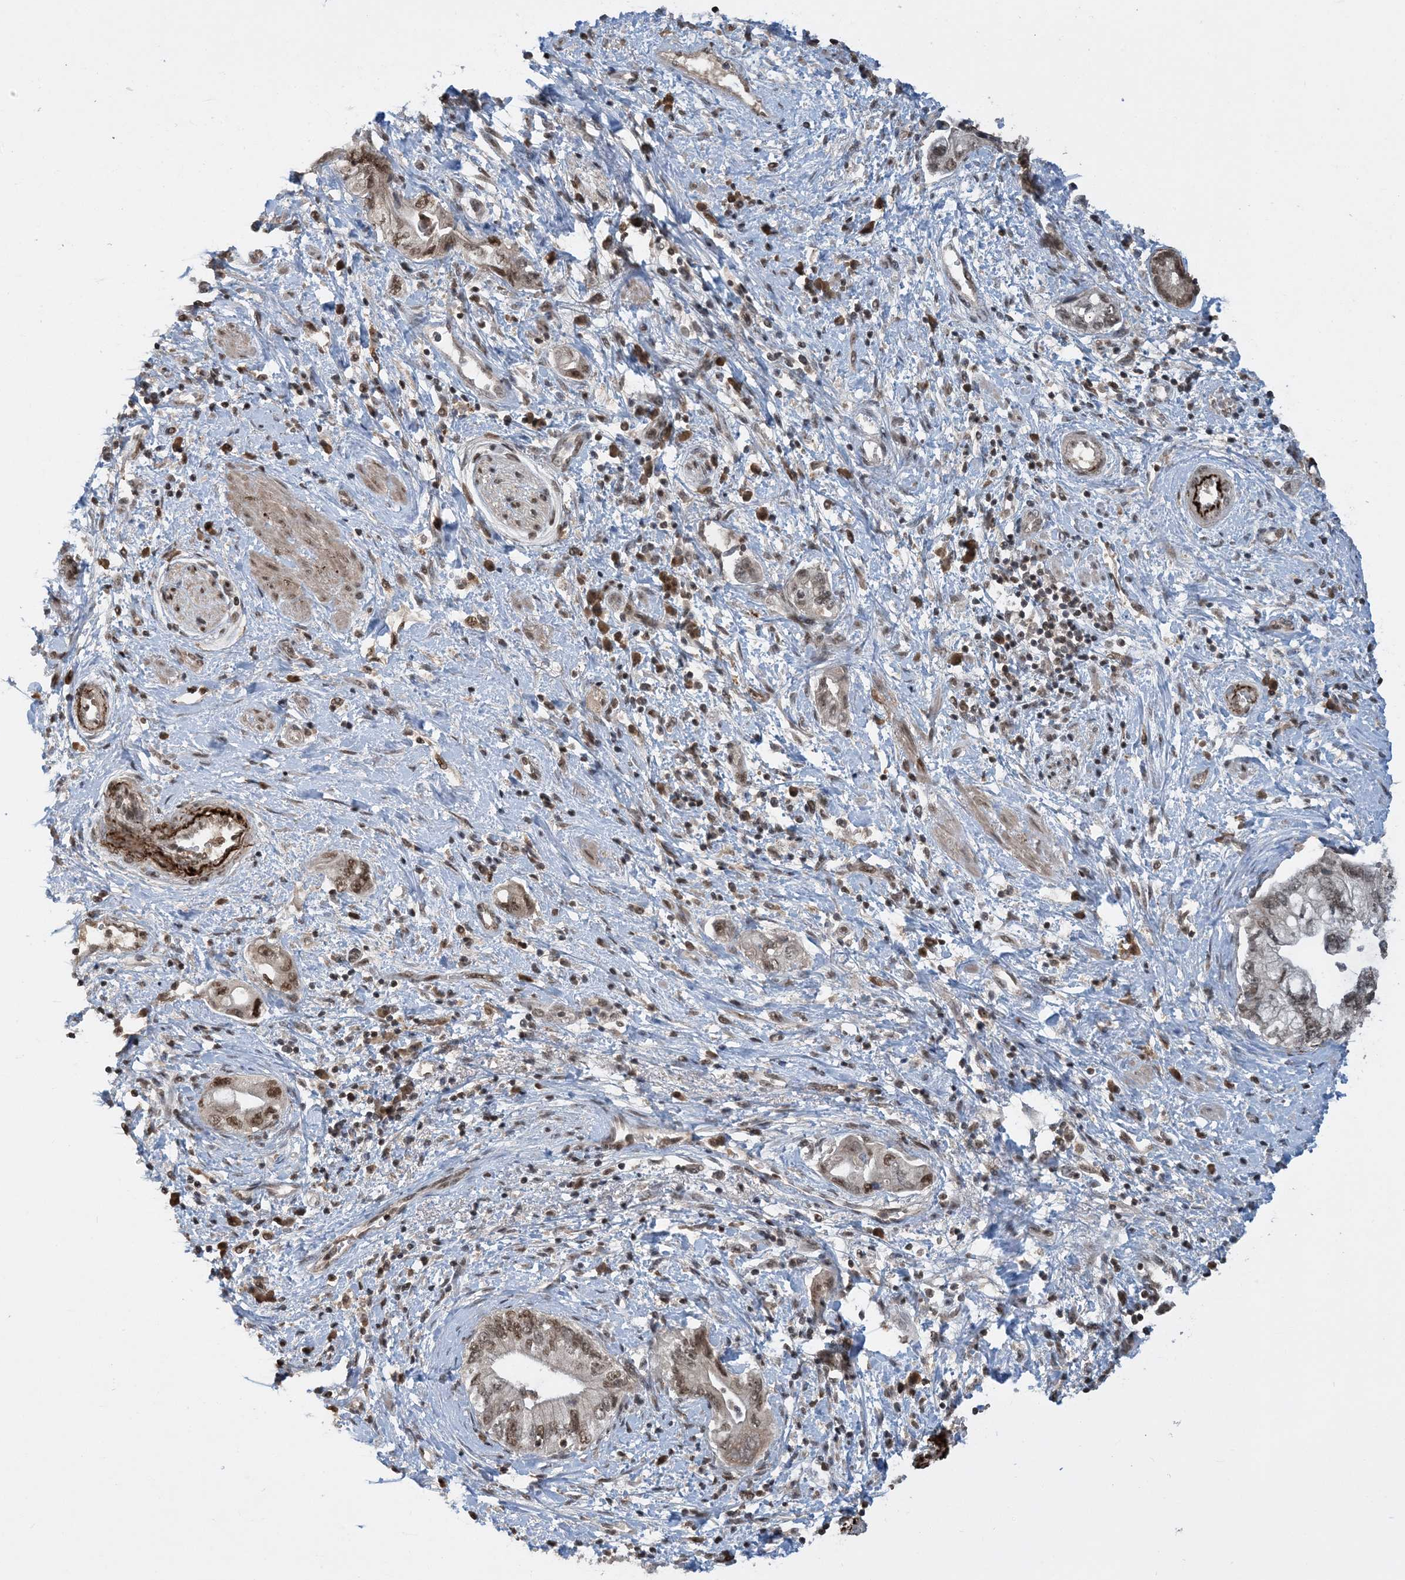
{"staining": {"intensity": "moderate", "quantity": ">75%", "location": "nuclear"}, "tissue": "pancreatic cancer", "cell_type": "Tumor cells", "image_type": "cancer", "snomed": [{"axis": "morphology", "description": "Adenocarcinoma, NOS"}, {"axis": "topography", "description": "Pancreas"}], "caption": "An immunohistochemistry (IHC) image of tumor tissue is shown. Protein staining in brown highlights moderate nuclear positivity in pancreatic cancer (adenocarcinoma) within tumor cells.", "gene": "ACYP2", "patient": {"sex": "female", "age": 73}}